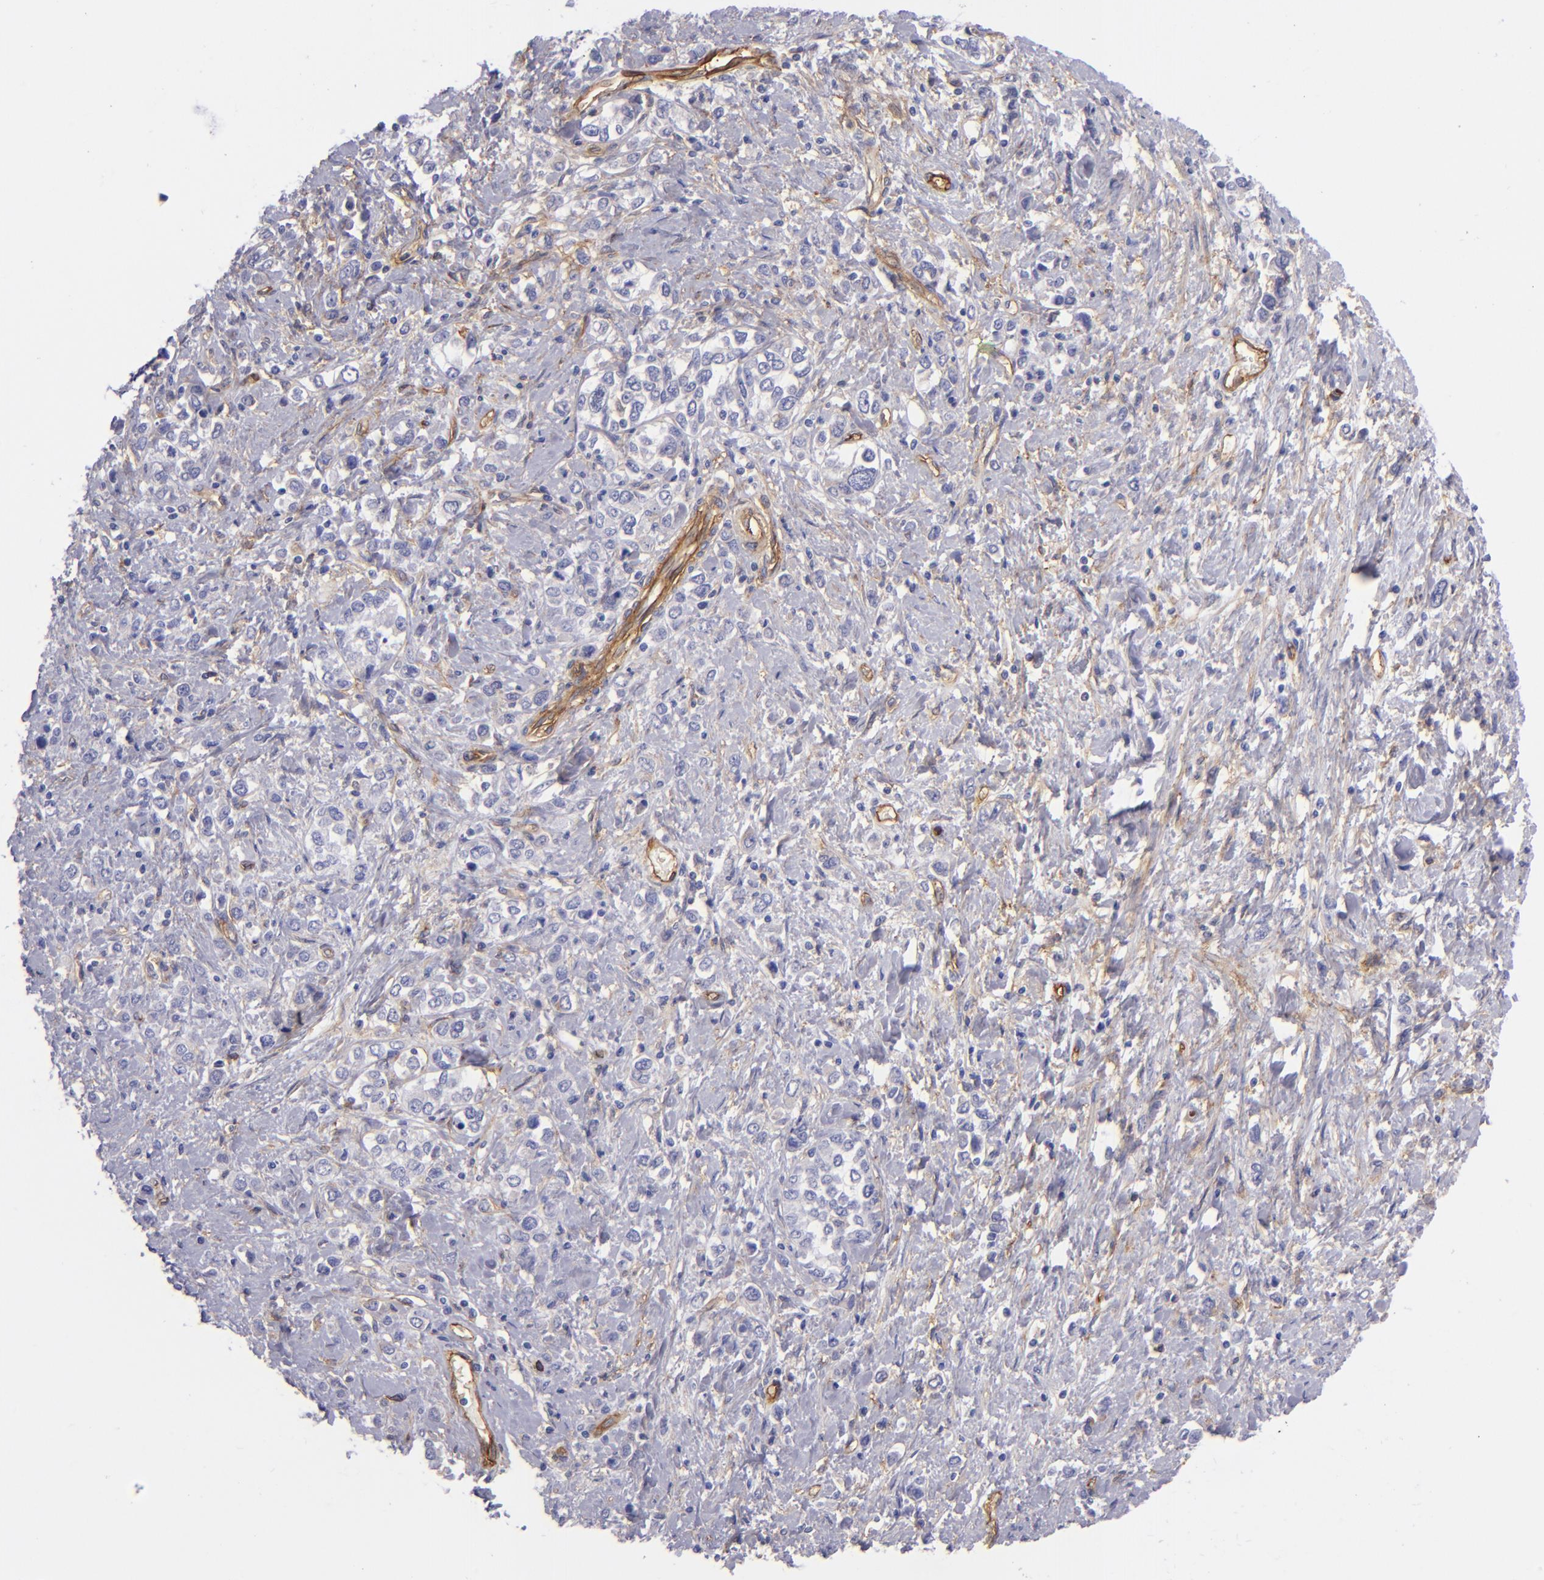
{"staining": {"intensity": "negative", "quantity": "none", "location": "none"}, "tissue": "stomach cancer", "cell_type": "Tumor cells", "image_type": "cancer", "snomed": [{"axis": "morphology", "description": "Adenocarcinoma, NOS"}, {"axis": "topography", "description": "Stomach, upper"}], "caption": "This micrograph is of stomach cancer stained with immunohistochemistry to label a protein in brown with the nuclei are counter-stained blue. There is no staining in tumor cells.", "gene": "ENTPD1", "patient": {"sex": "male", "age": 76}}